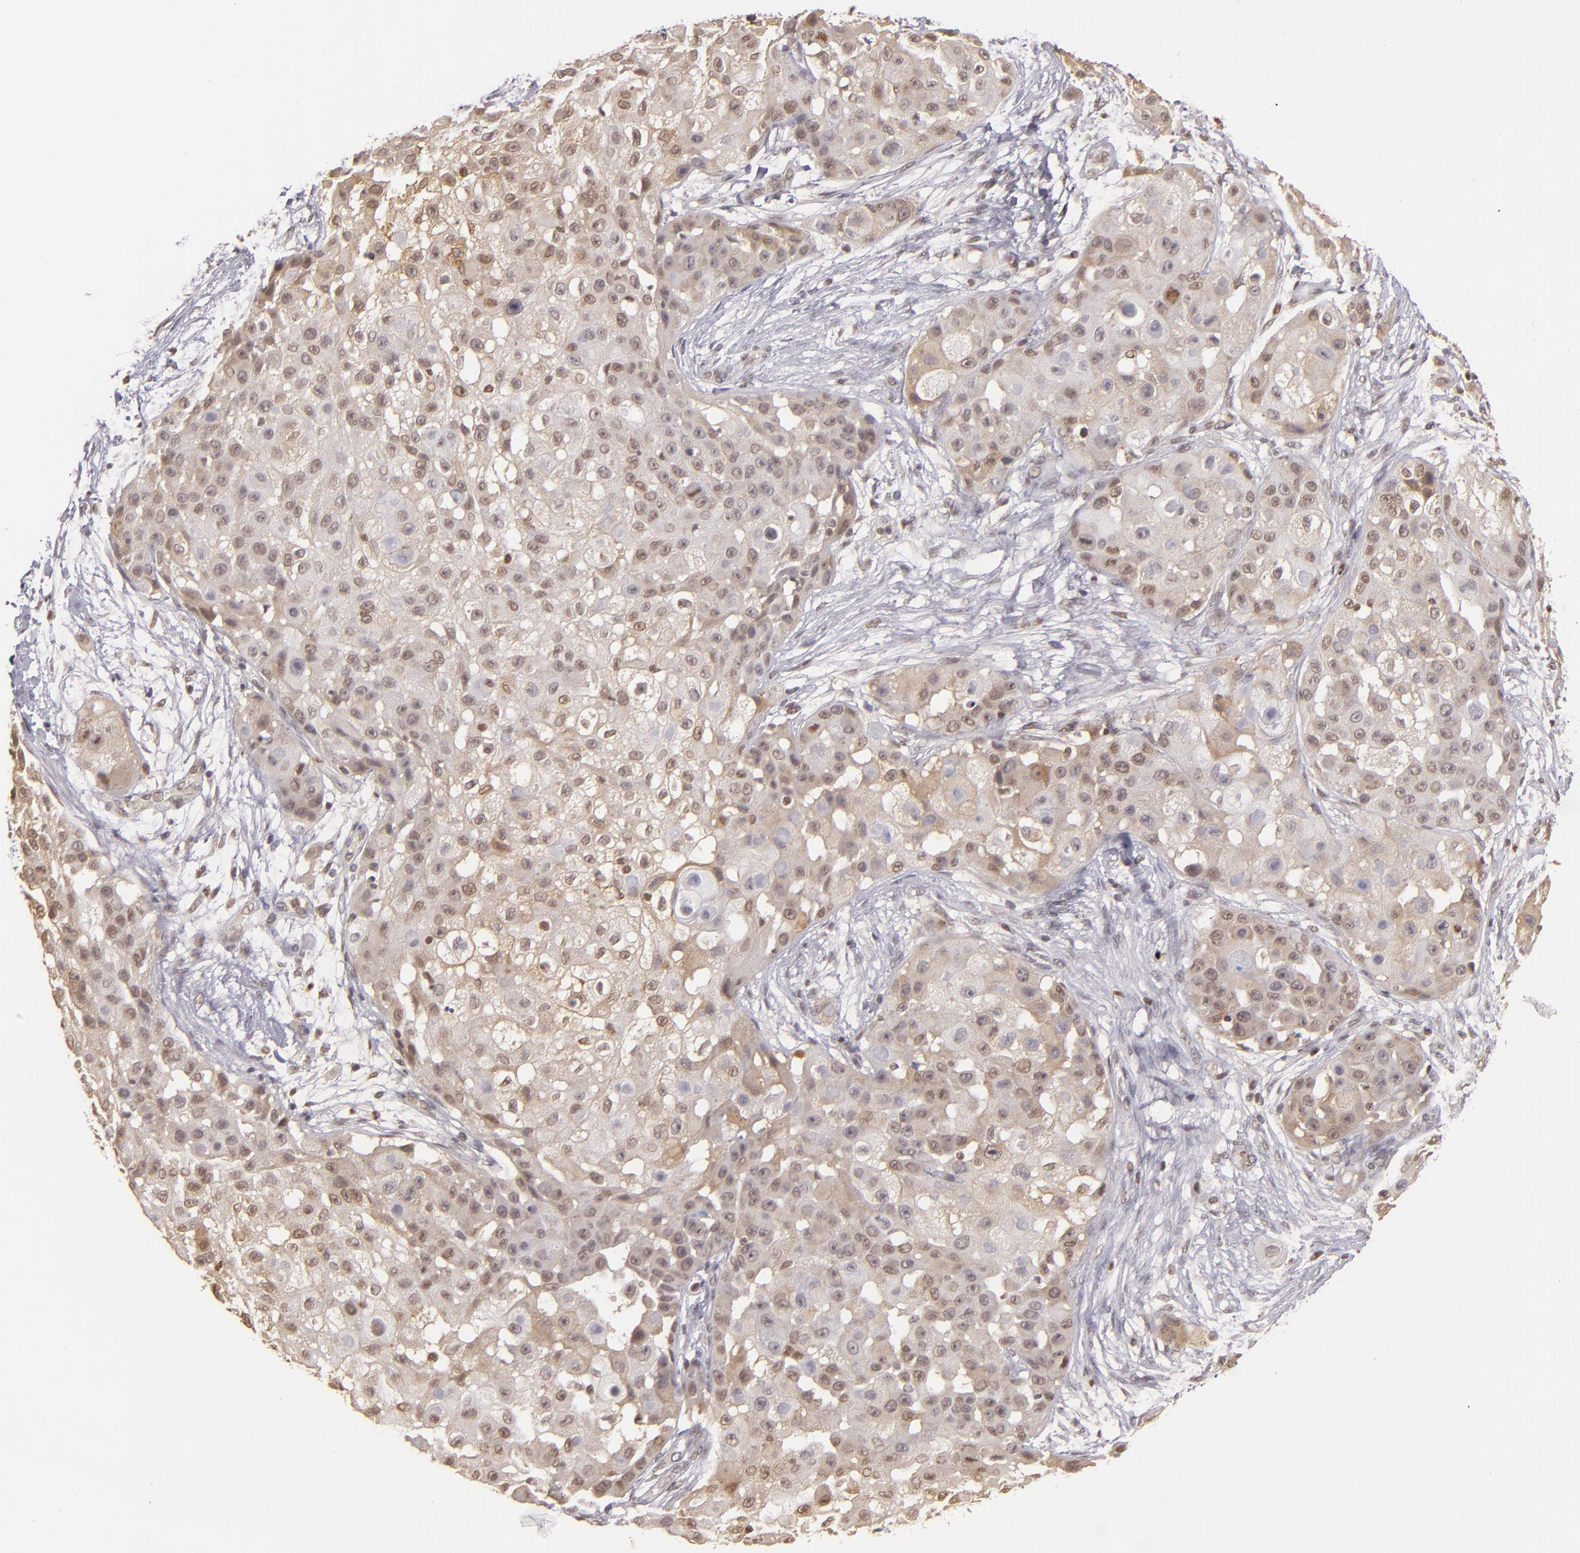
{"staining": {"intensity": "moderate", "quantity": "25%-75%", "location": "cytoplasmic/membranous,nuclear"}, "tissue": "skin cancer", "cell_type": "Tumor cells", "image_type": "cancer", "snomed": [{"axis": "morphology", "description": "Squamous cell carcinoma, NOS"}, {"axis": "topography", "description": "Skin"}], "caption": "Protein staining exhibits moderate cytoplasmic/membranous and nuclear expression in about 25%-75% of tumor cells in skin cancer (squamous cell carcinoma).", "gene": "LRG1", "patient": {"sex": "female", "age": 57}}